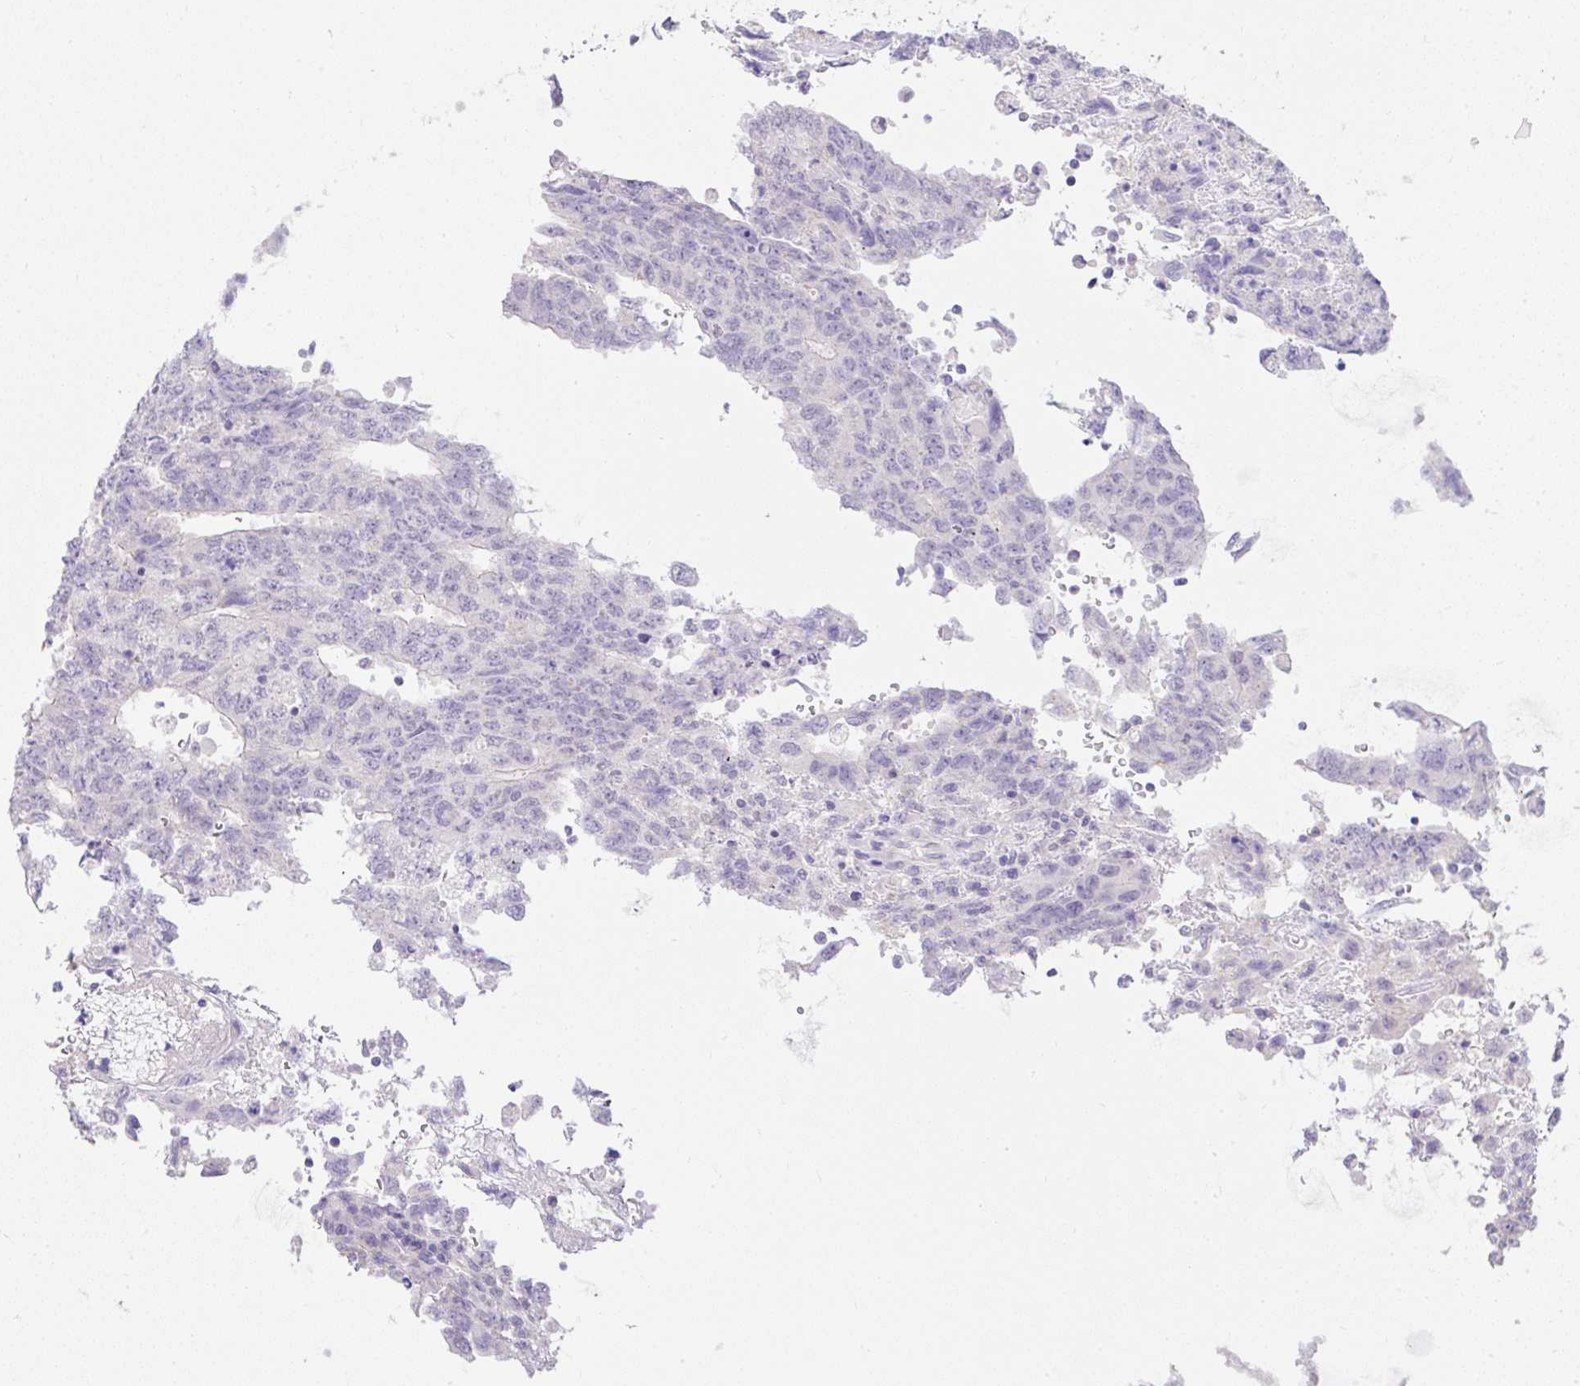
{"staining": {"intensity": "negative", "quantity": "none", "location": "none"}, "tissue": "testis cancer", "cell_type": "Tumor cells", "image_type": "cancer", "snomed": [{"axis": "morphology", "description": "Carcinoma, Embryonal, NOS"}, {"axis": "topography", "description": "Testis"}], "caption": "The photomicrograph demonstrates no significant positivity in tumor cells of embryonal carcinoma (testis).", "gene": "CTU1", "patient": {"sex": "male", "age": 34}}